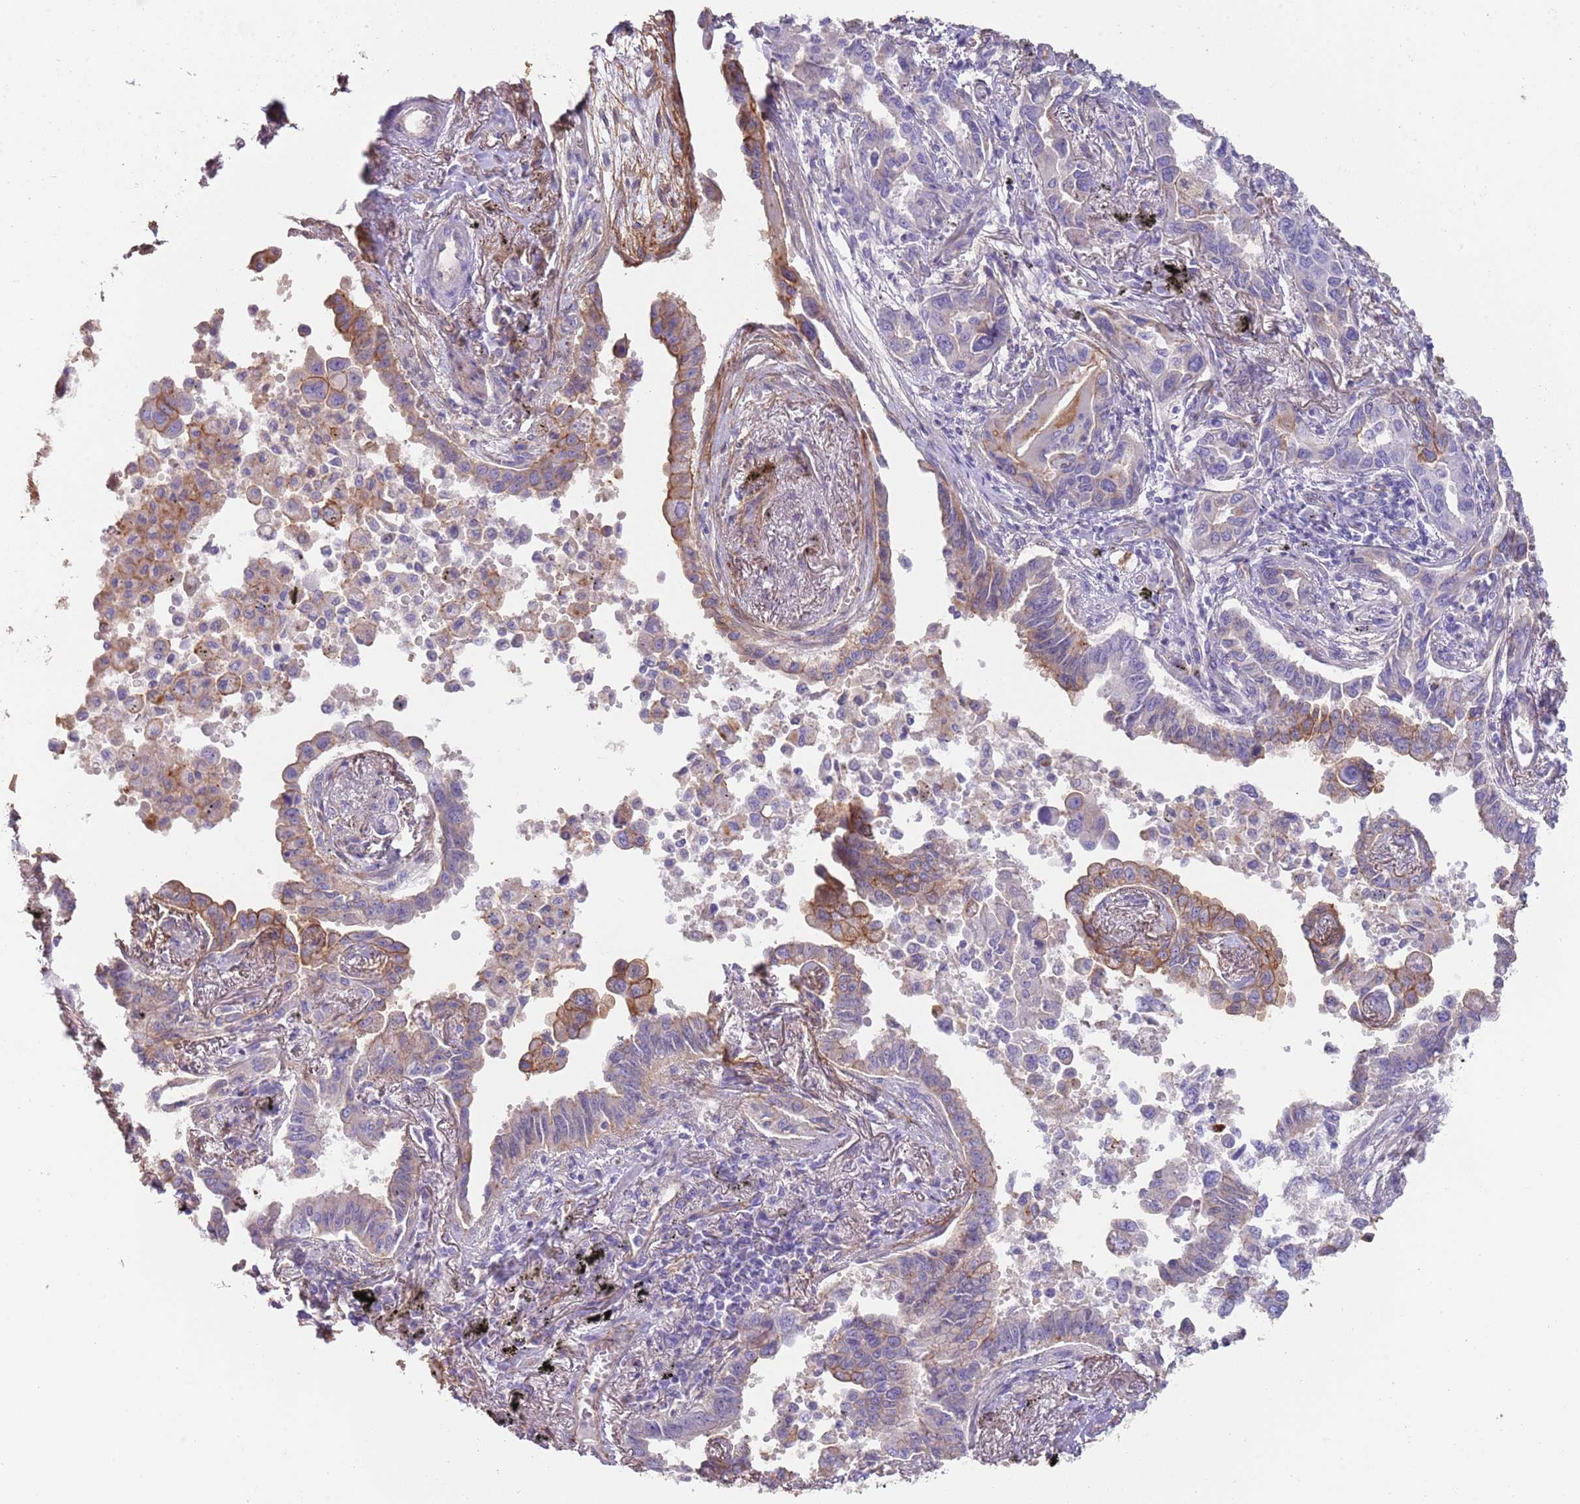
{"staining": {"intensity": "moderate", "quantity": "<25%", "location": "cytoplasmic/membranous"}, "tissue": "lung cancer", "cell_type": "Tumor cells", "image_type": "cancer", "snomed": [{"axis": "morphology", "description": "Adenocarcinoma, NOS"}, {"axis": "topography", "description": "Lung"}], "caption": "Immunohistochemistry (IHC) micrograph of neoplastic tissue: human lung adenocarcinoma stained using immunohistochemistry (IHC) displays low levels of moderate protein expression localized specifically in the cytoplasmic/membranous of tumor cells, appearing as a cytoplasmic/membranous brown color.", "gene": "NBPF3", "patient": {"sex": "male", "age": 67}}